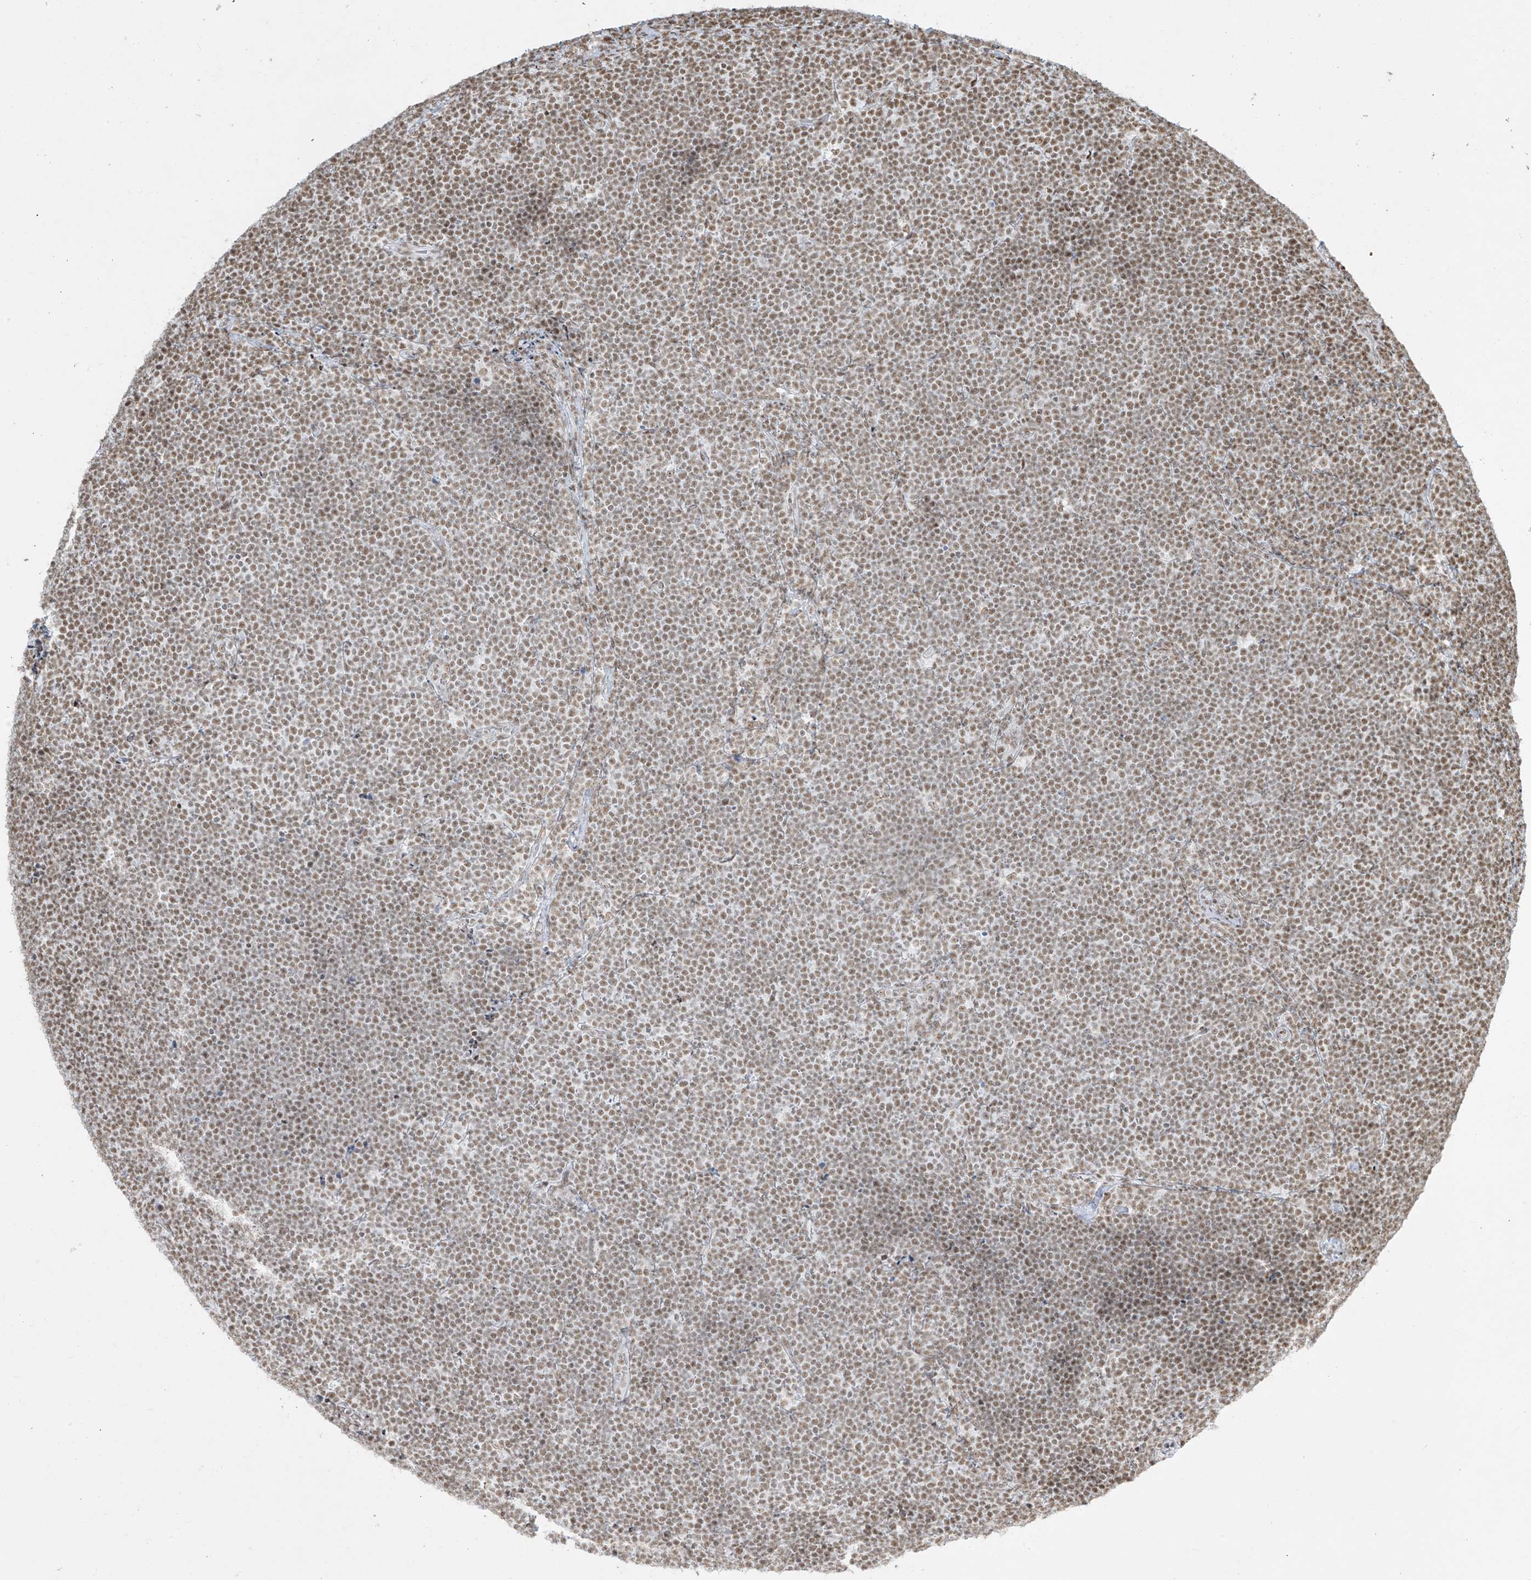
{"staining": {"intensity": "moderate", "quantity": ">75%", "location": "nuclear"}, "tissue": "lymphoma", "cell_type": "Tumor cells", "image_type": "cancer", "snomed": [{"axis": "morphology", "description": "Malignant lymphoma, non-Hodgkin's type, High grade"}, {"axis": "topography", "description": "Lymph node"}], "caption": "Tumor cells exhibit medium levels of moderate nuclear staining in about >75% of cells in lymphoma. (DAB = brown stain, brightfield microscopy at high magnification).", "gene": "MS4A6A", "patient": {"sex": "male", "age": 13}}